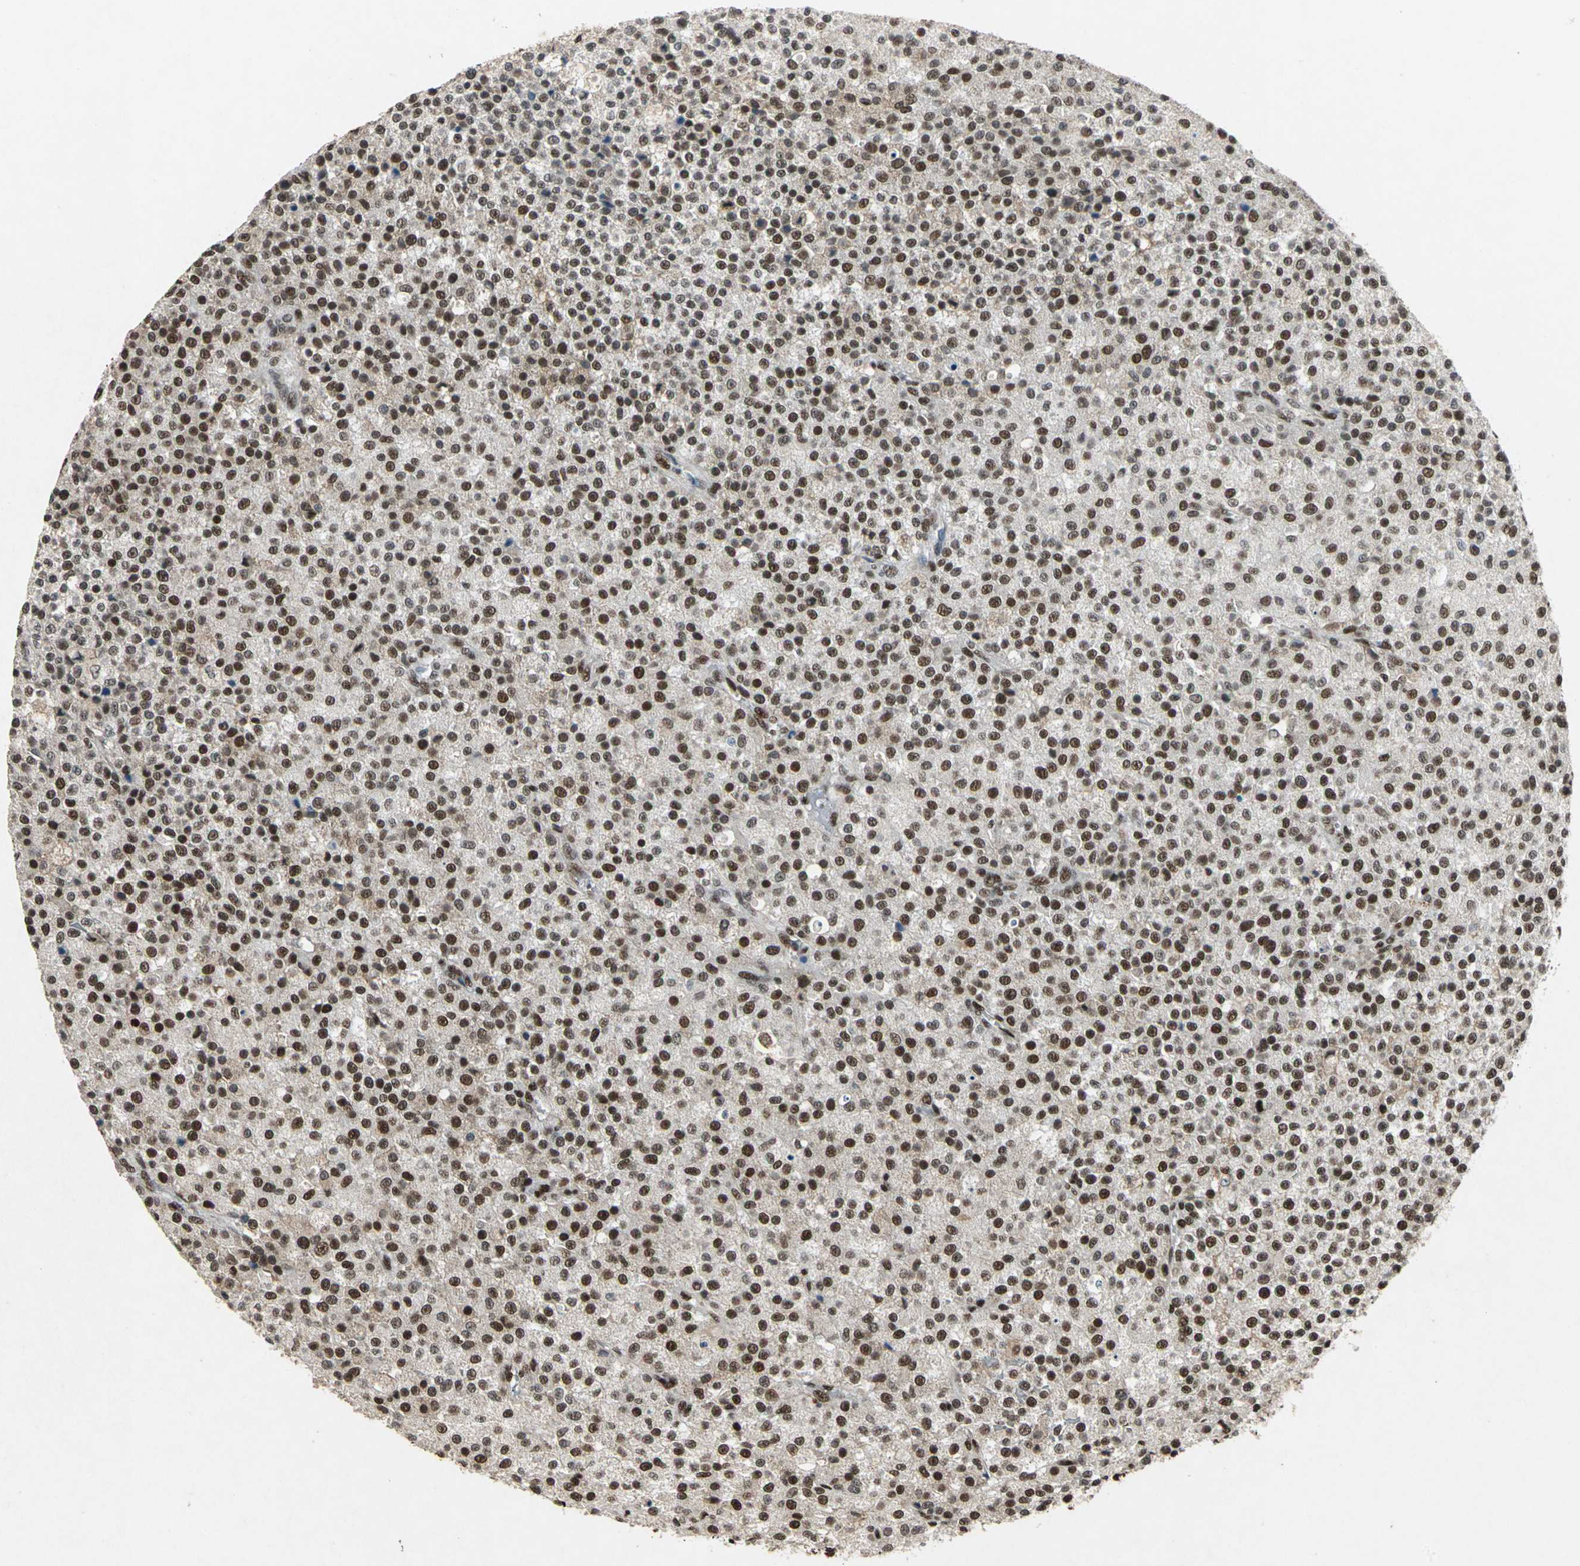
{"staining": {"intensity": "strong", "quantity": ">75%", "location": "nuclear"}, "tissue": "testis cancer", "cell_type": "Tumor cells", "image_type": "cancer", "snomed": [{"axis": "morphology", "description": "Seminoma, NOS"}, {"axis": "topography", "description": "Testis"}], "caption": "Human testis cancer stained with a protein marker displays strong staining in tumor cells.", "gene": "MTA2", "patient": {"sex": "male", "age": 59}}